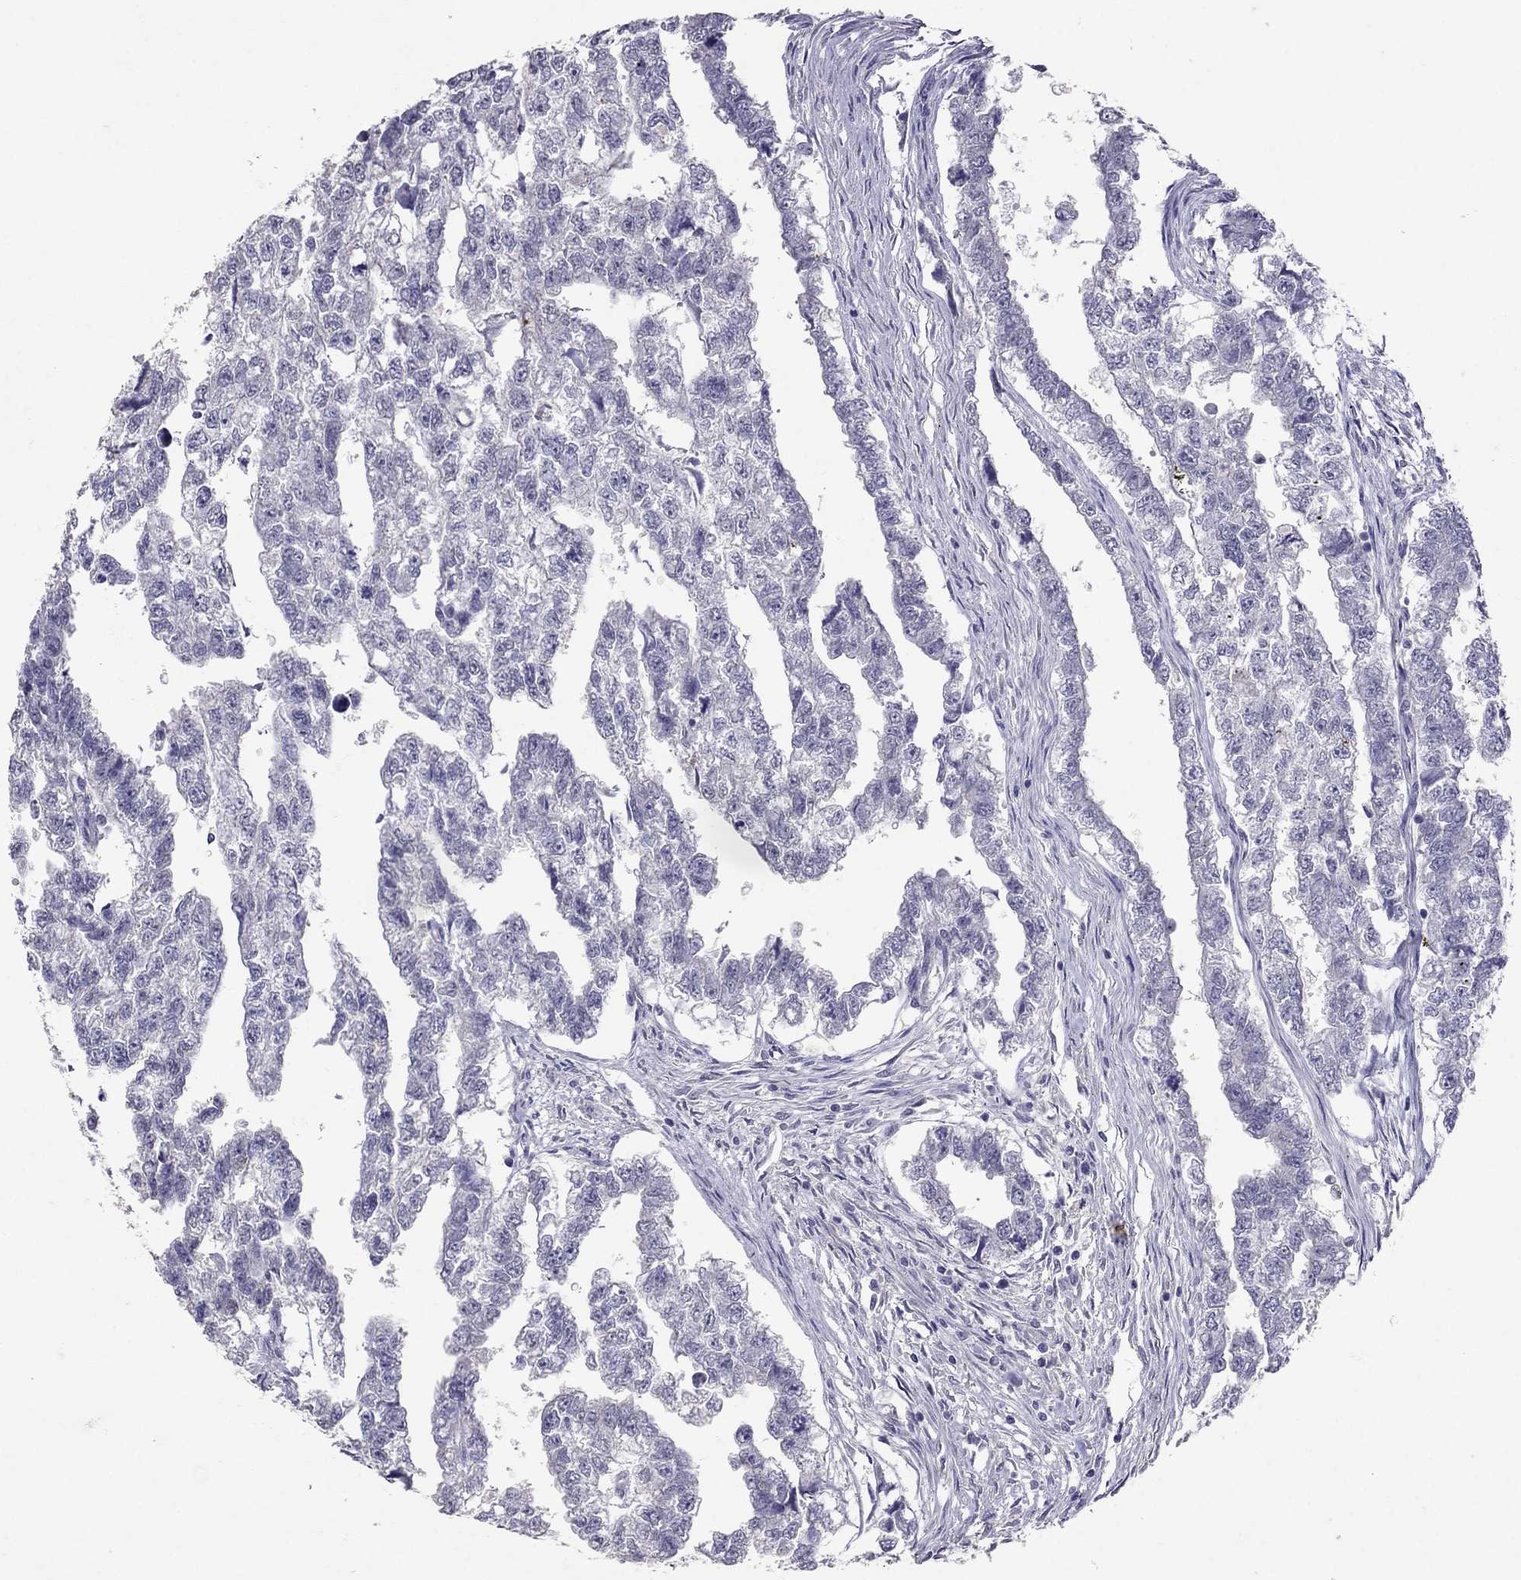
{"staining": {"intensity": "negative", "quantity": "none", "location": "none"}, "tissue": "testis cancer", "cell_type": "Tumor cells", "image_type": "cancer", "snomed": [{"axis": "morphology", "description": "Carcinoma, Embryonal, NOS"}, {"axis": "morphology", "description": "Teratoma, malignant, NOS"}, {"axis": "topography", "description": "Testis"}], "caption": "The micrograph shows no significant expression in tumor cells of testis cancer (embryonal carcinoma).", "gene": "FST", "patient": {"sex": "male", "age": 44}}